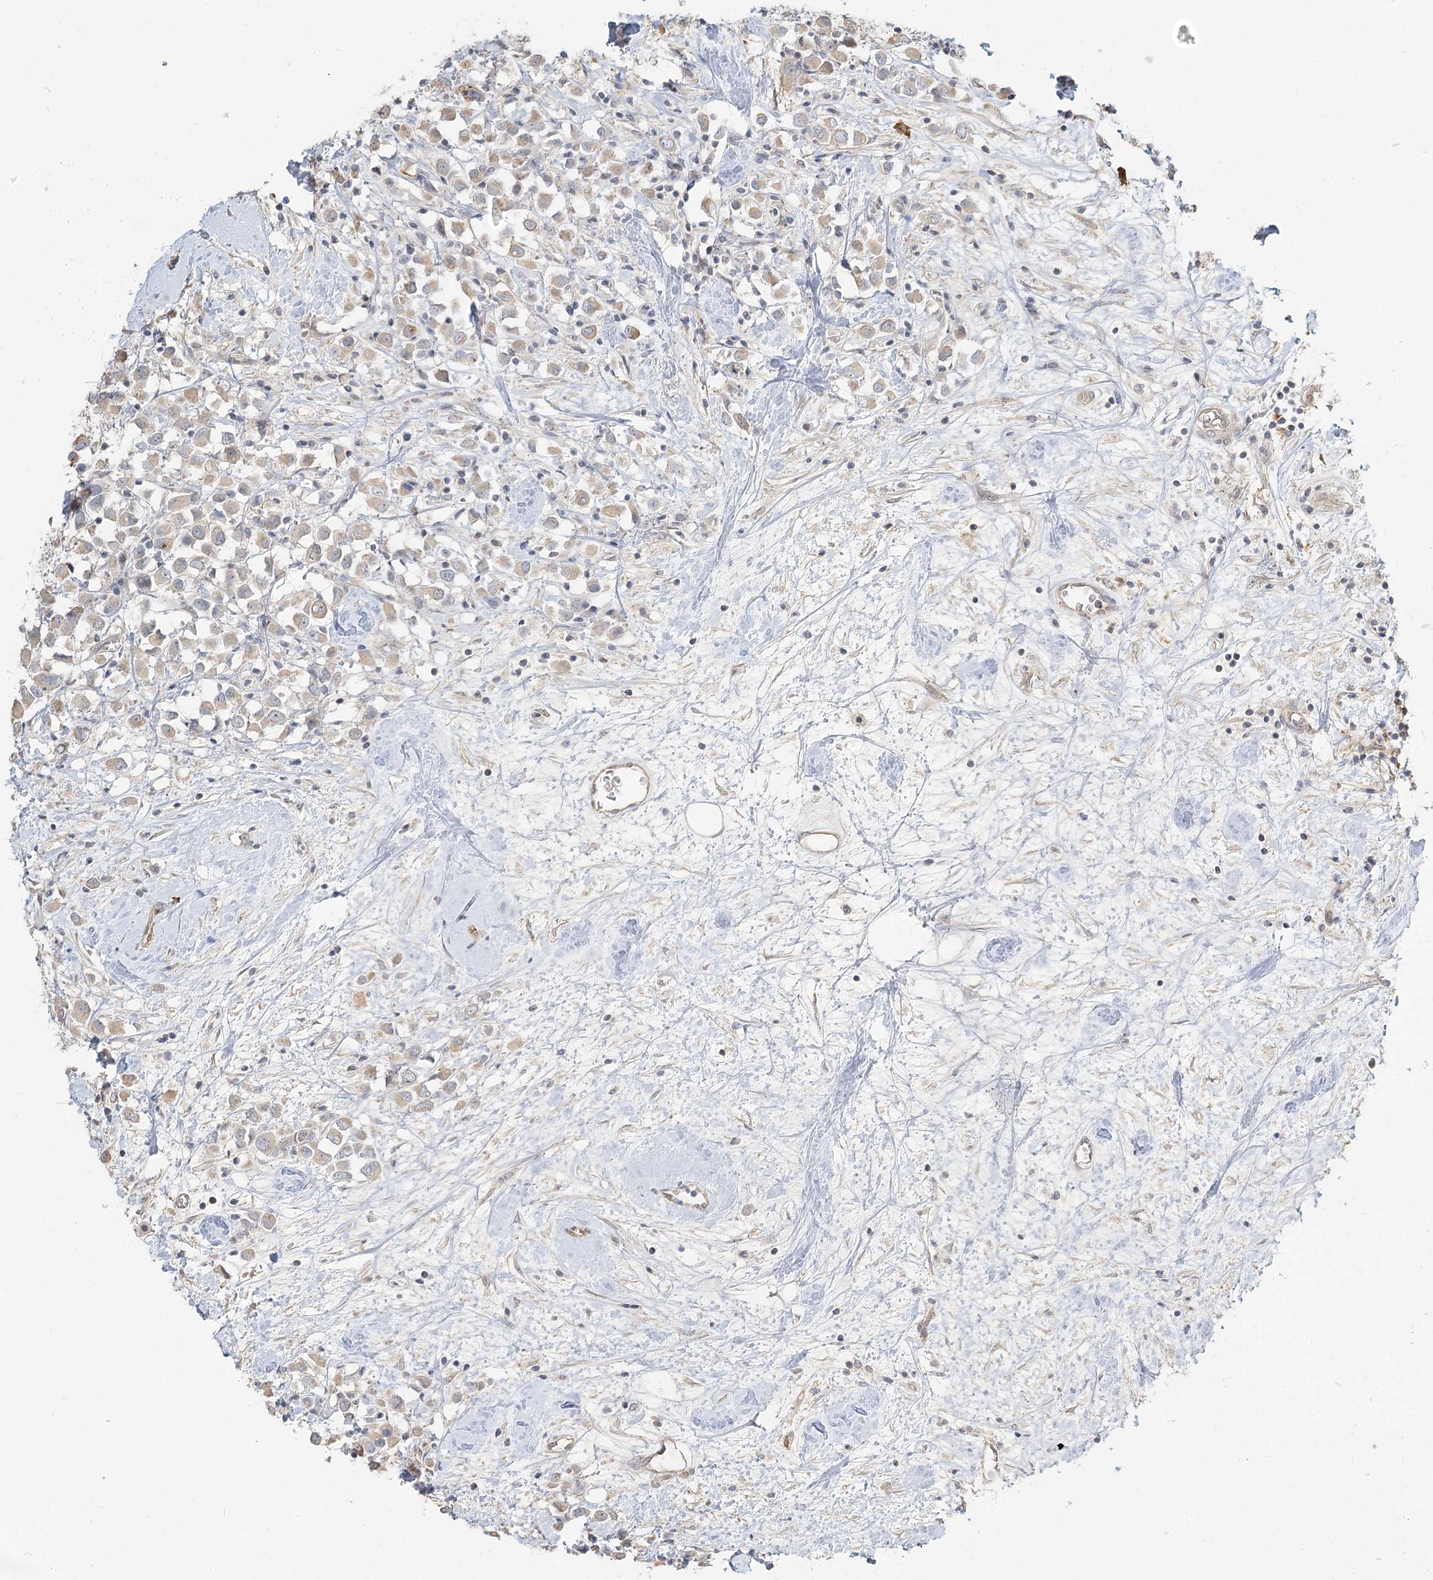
{"staining": {"intensity": "weak", "quantity": "25%-75%", "location": "cytoplasmic/membranous"}, "tissue": "breast cancer", "cell_type": "Tumor cells", "image_type": "cancer", "snomed": [{"axis": "morphology", "description": "Duct carcinoma"}, {"axis": "topography", "description": "Breast"}], "caption": "Protein staining by immunohistochemistry exhibits weak cytoplasmic/membranous positivity in approximately 25%-75% of tumor cells in breast cancer (invasive ductal carcinoma). The staining was performed using DAB (3,3'-diaminobenzidine) to visualize the protein expression in brown, while the nuclei were stained in blue with hematoxylin (Magnification: 20x).", "gene": "GUCY2C", "patient": {"sex": "female", "age": 61}}